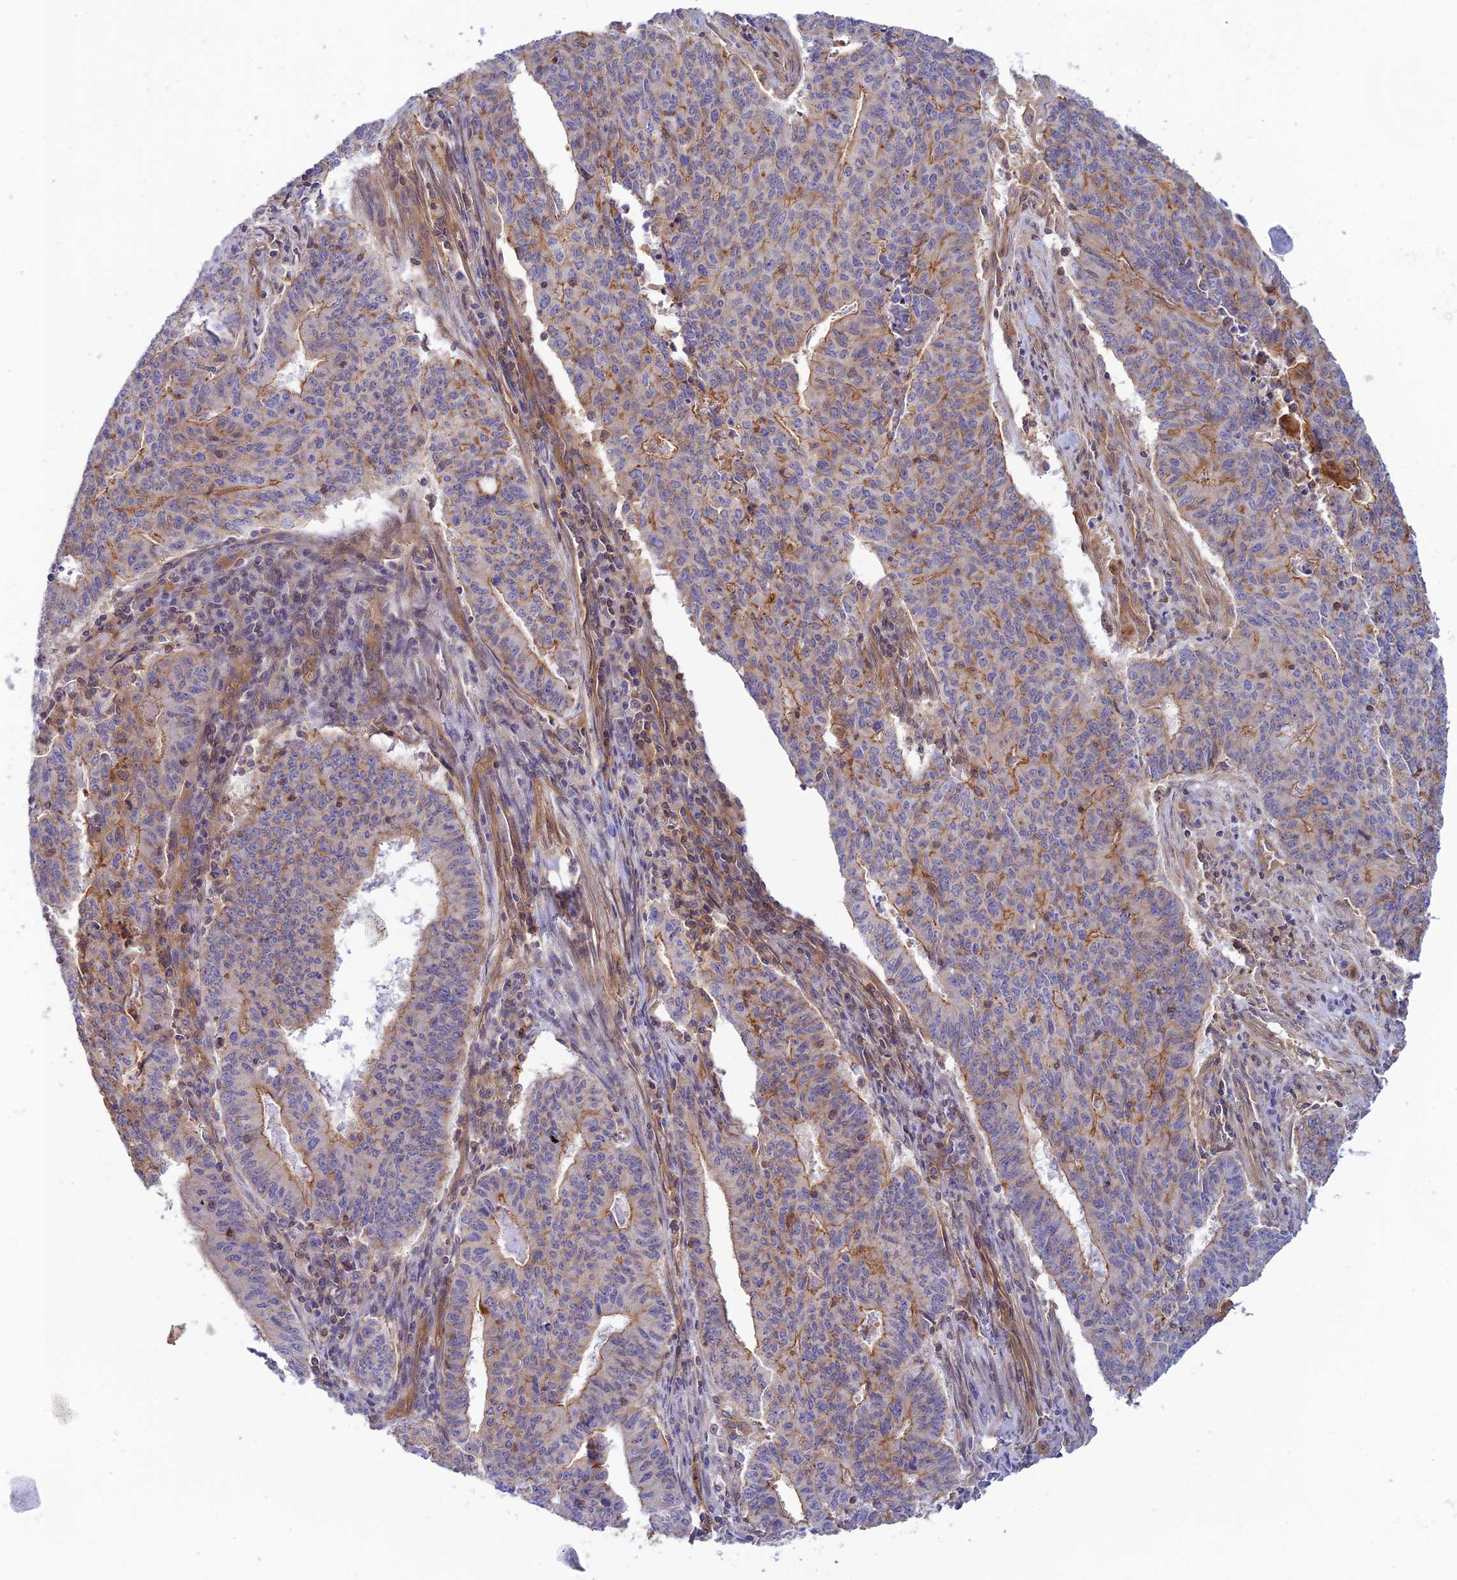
{"staining": {"intensity": "weak", "quantity": "<25%", "location": "cytoplasmic/membranous"}, "tissue": "endometrial cancer", "cell_type": "Tumor cells", "image_type": "cancer", "snomed": [{"axis": "morphology", "description": "Adenocarcinoma, NOS"}, {"axis": "topography", "description": "Endometrium"}], "caption": "DAB (3,3'-diaminobenzidine) immunohistochemical staining of human endometrial adenocarcinoma shows no significant expression in tumor cells. (IHC, brightfield microscopy, high magnification).", "gene": "PPP1R12C", "patient": {"sex": "female", "age": 59}}